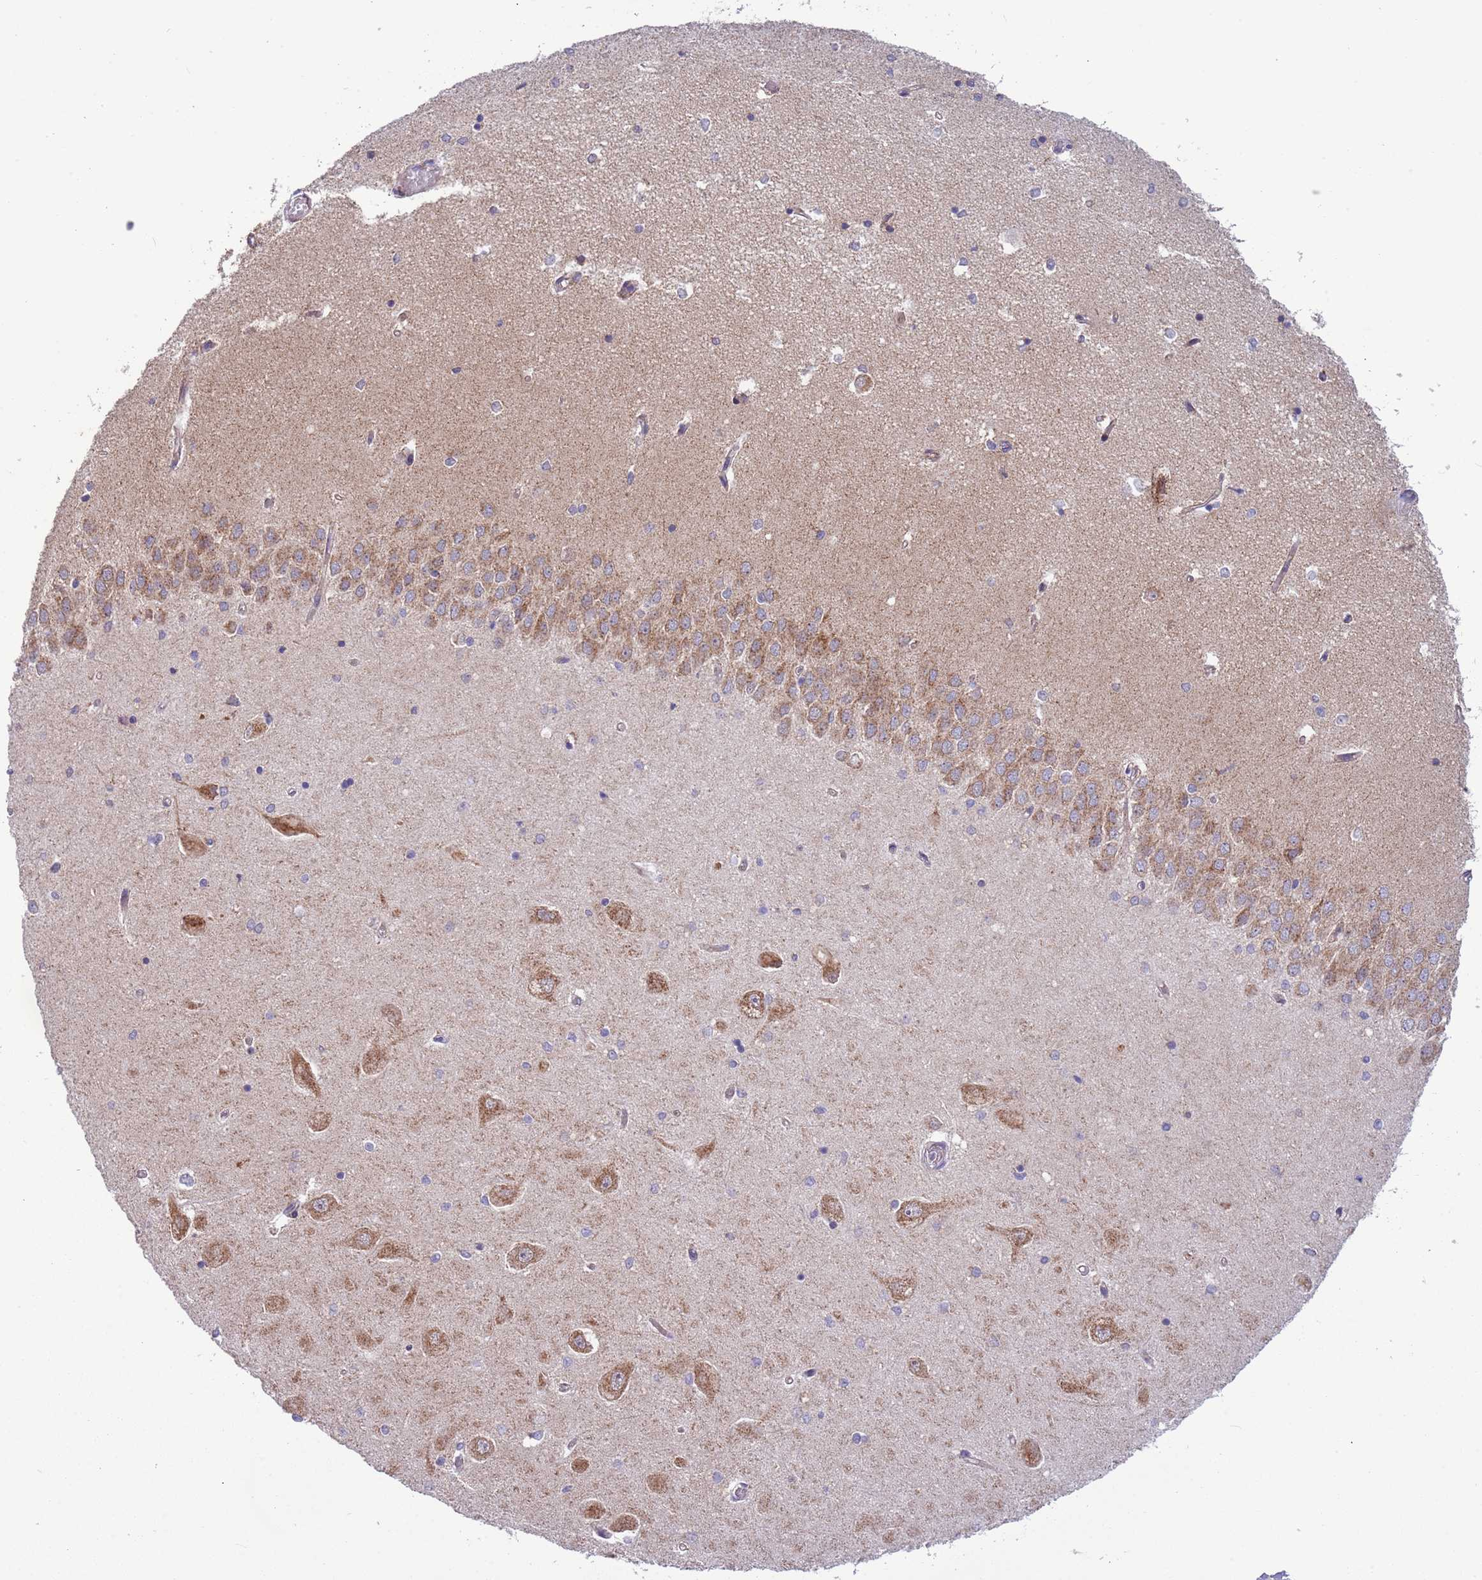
{"staining": {"intensity": "negative", "quantity": "none", "location": "none"}, "tissue": "hippocampus", "cell_type": "Glial cells", "image_type": "normal", "snomed": [{"axis": "morphology", "description": "Normal tissue, NOS"}, {"axis": "topography", "description": "Hippocampus"}], "caption": "Immunohistochemistry (IHC) photomicrograph of benign human hippocampus stained for a protein (brown), which shows no positivity in glial cells.", "gene": "IRS4", "patient": {"sex": "male", "age": 45}}